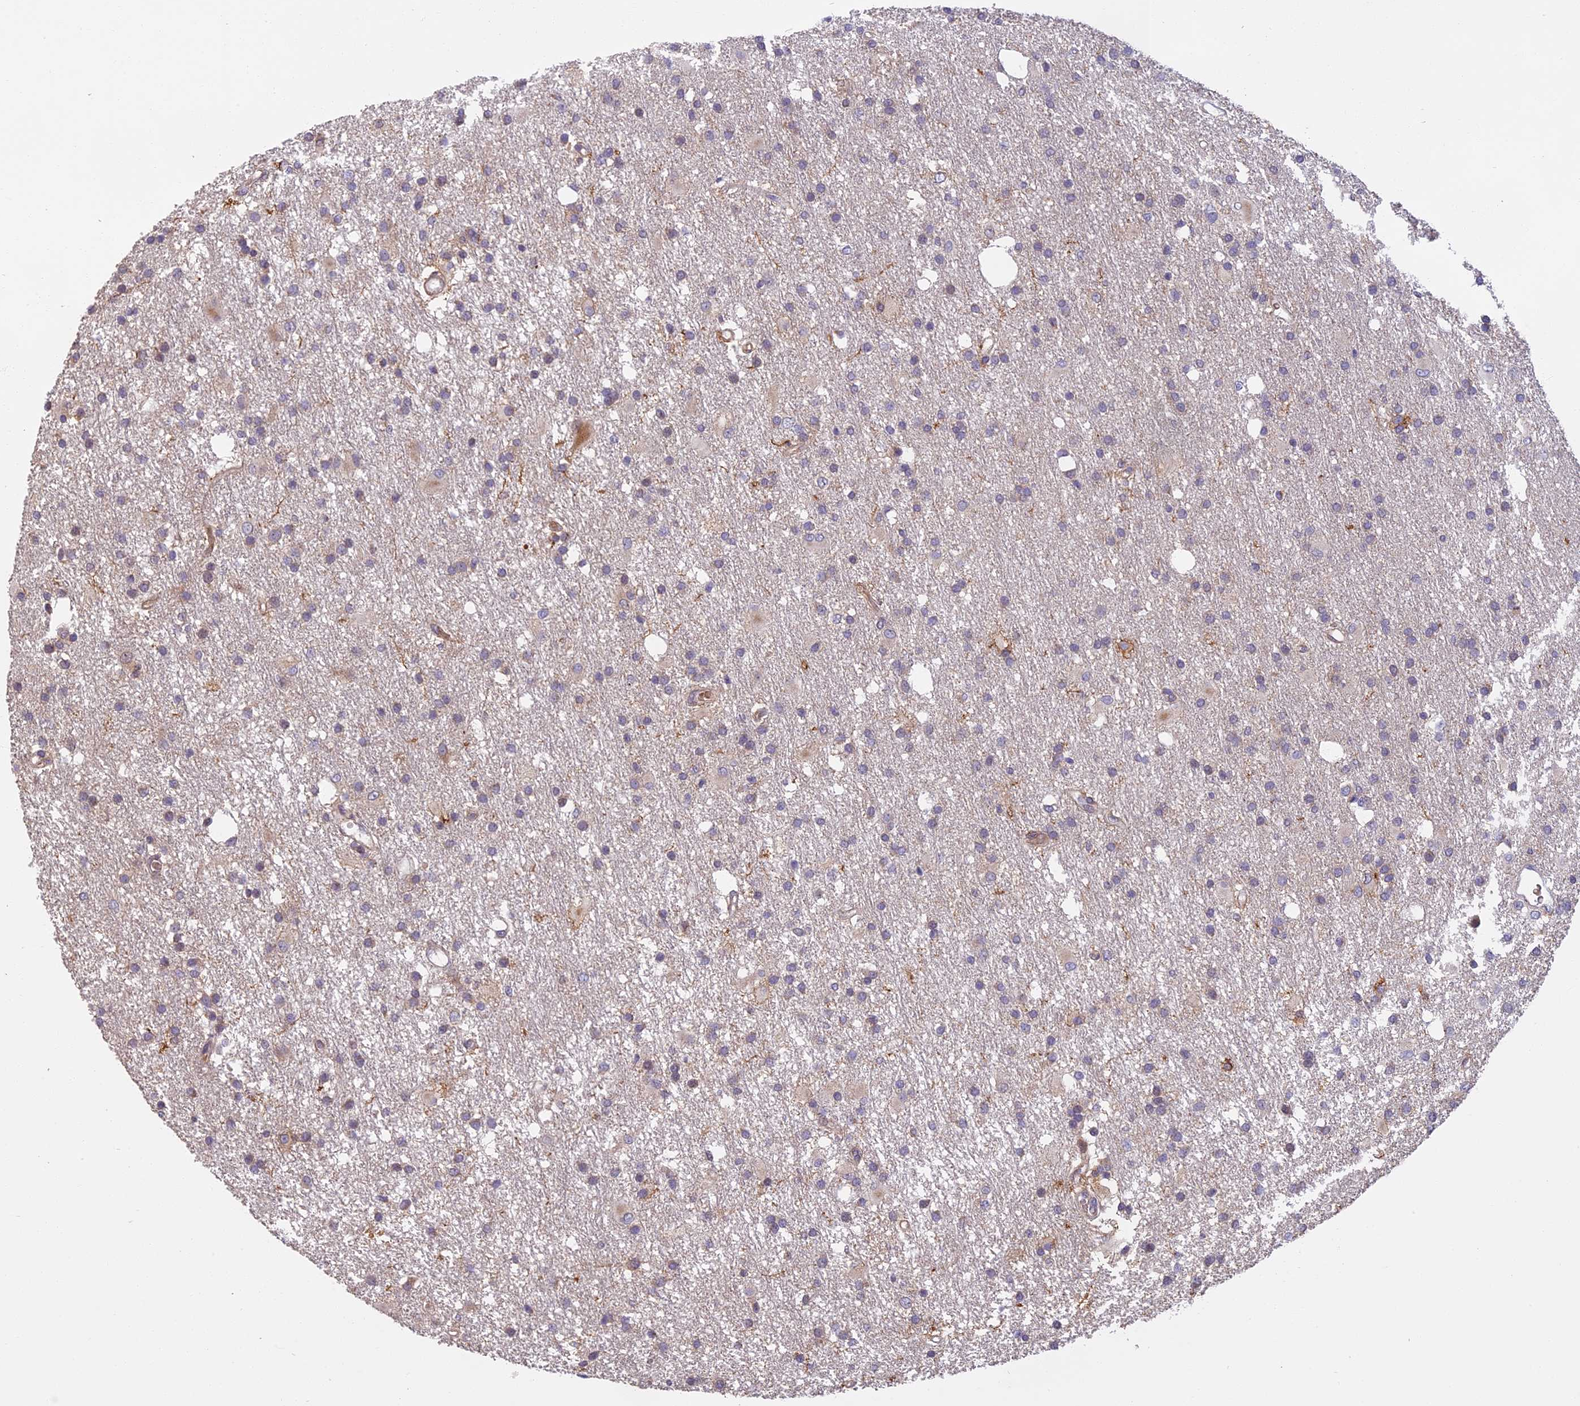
{"staining": {"intensity": "negative", "quantity": "none", "location": "none"}, "tissue": "glioma", "cell_type": "Tumor cells", "image_type": "cancer", "snomed": [{"axis": "morphology", "description": "Glioma, malignant, High grade"}, {"axis": "topography", "description": "Brain"}], "caption": "Malignant glioma (high-grade) was stained to show a protein in brown. There is no significant expression in tumor cells. (Brightfield microscopy of DAB immunohistochemistry (IHC) at high magnification).", "gene": "EDAR", "patient": {"sex": "male", "age": 77}}